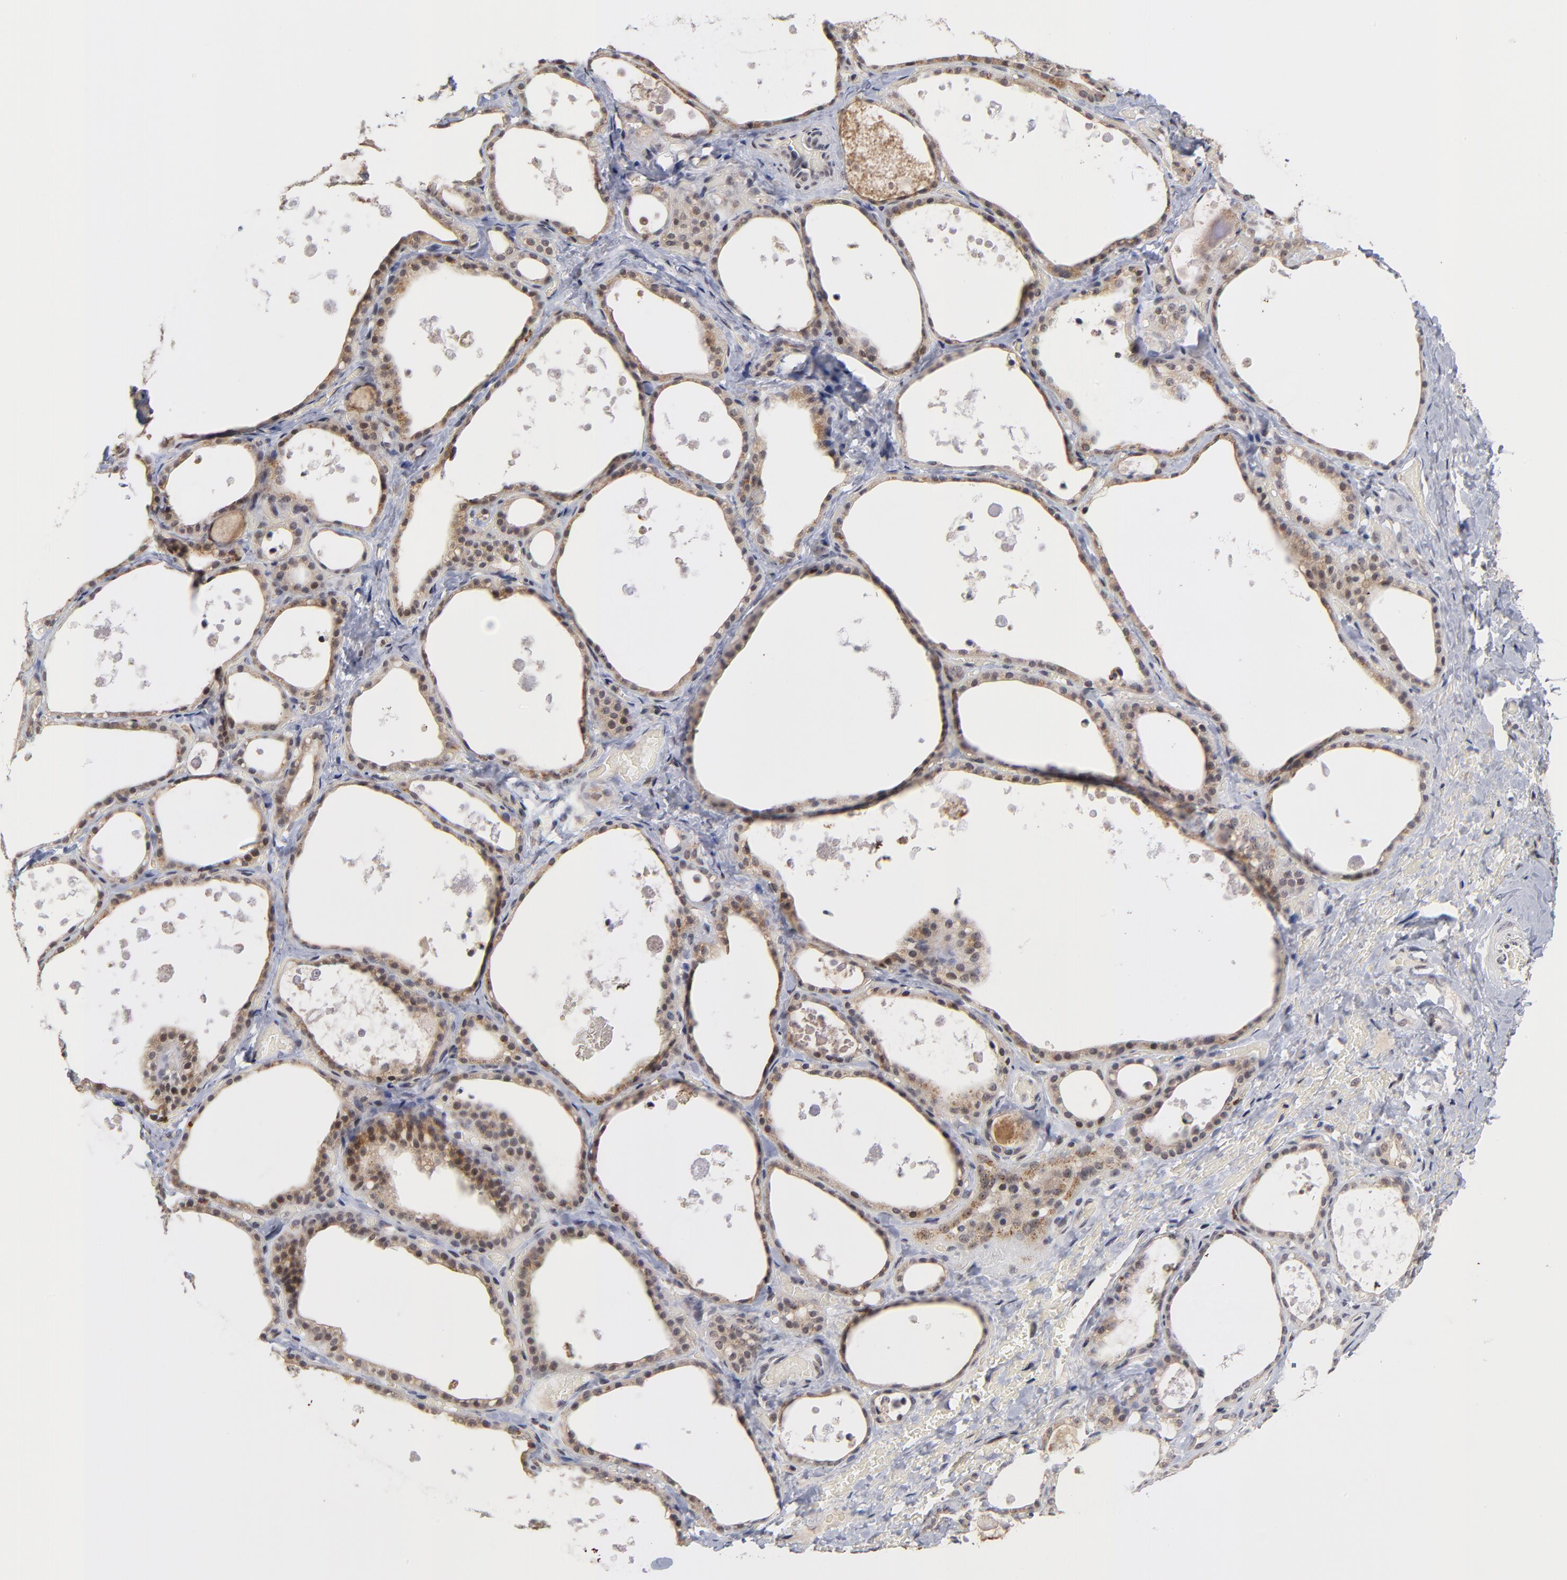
{"staining": {"intensity": "weak", "quantity": ">75%", "location": "cytoplasmic/membranous,nuclear"}, "tissue": "thyroid gland", "cell_type": "Glandular cells", "image_type": "normal", "snomed": [{"axis": "morphology", "description": "Normal tissue, NOS"}, {"axis": "topography", "description": "Thyroid gland"}], "caption": "Thyroid gland stained for a protein (brown) shows weak cytoplasmic/membranous,nuclear positive positivity in about >75% of glandular cells.", "gene": "ZNF419", "patient": {"sex": "male", "age": 61}}